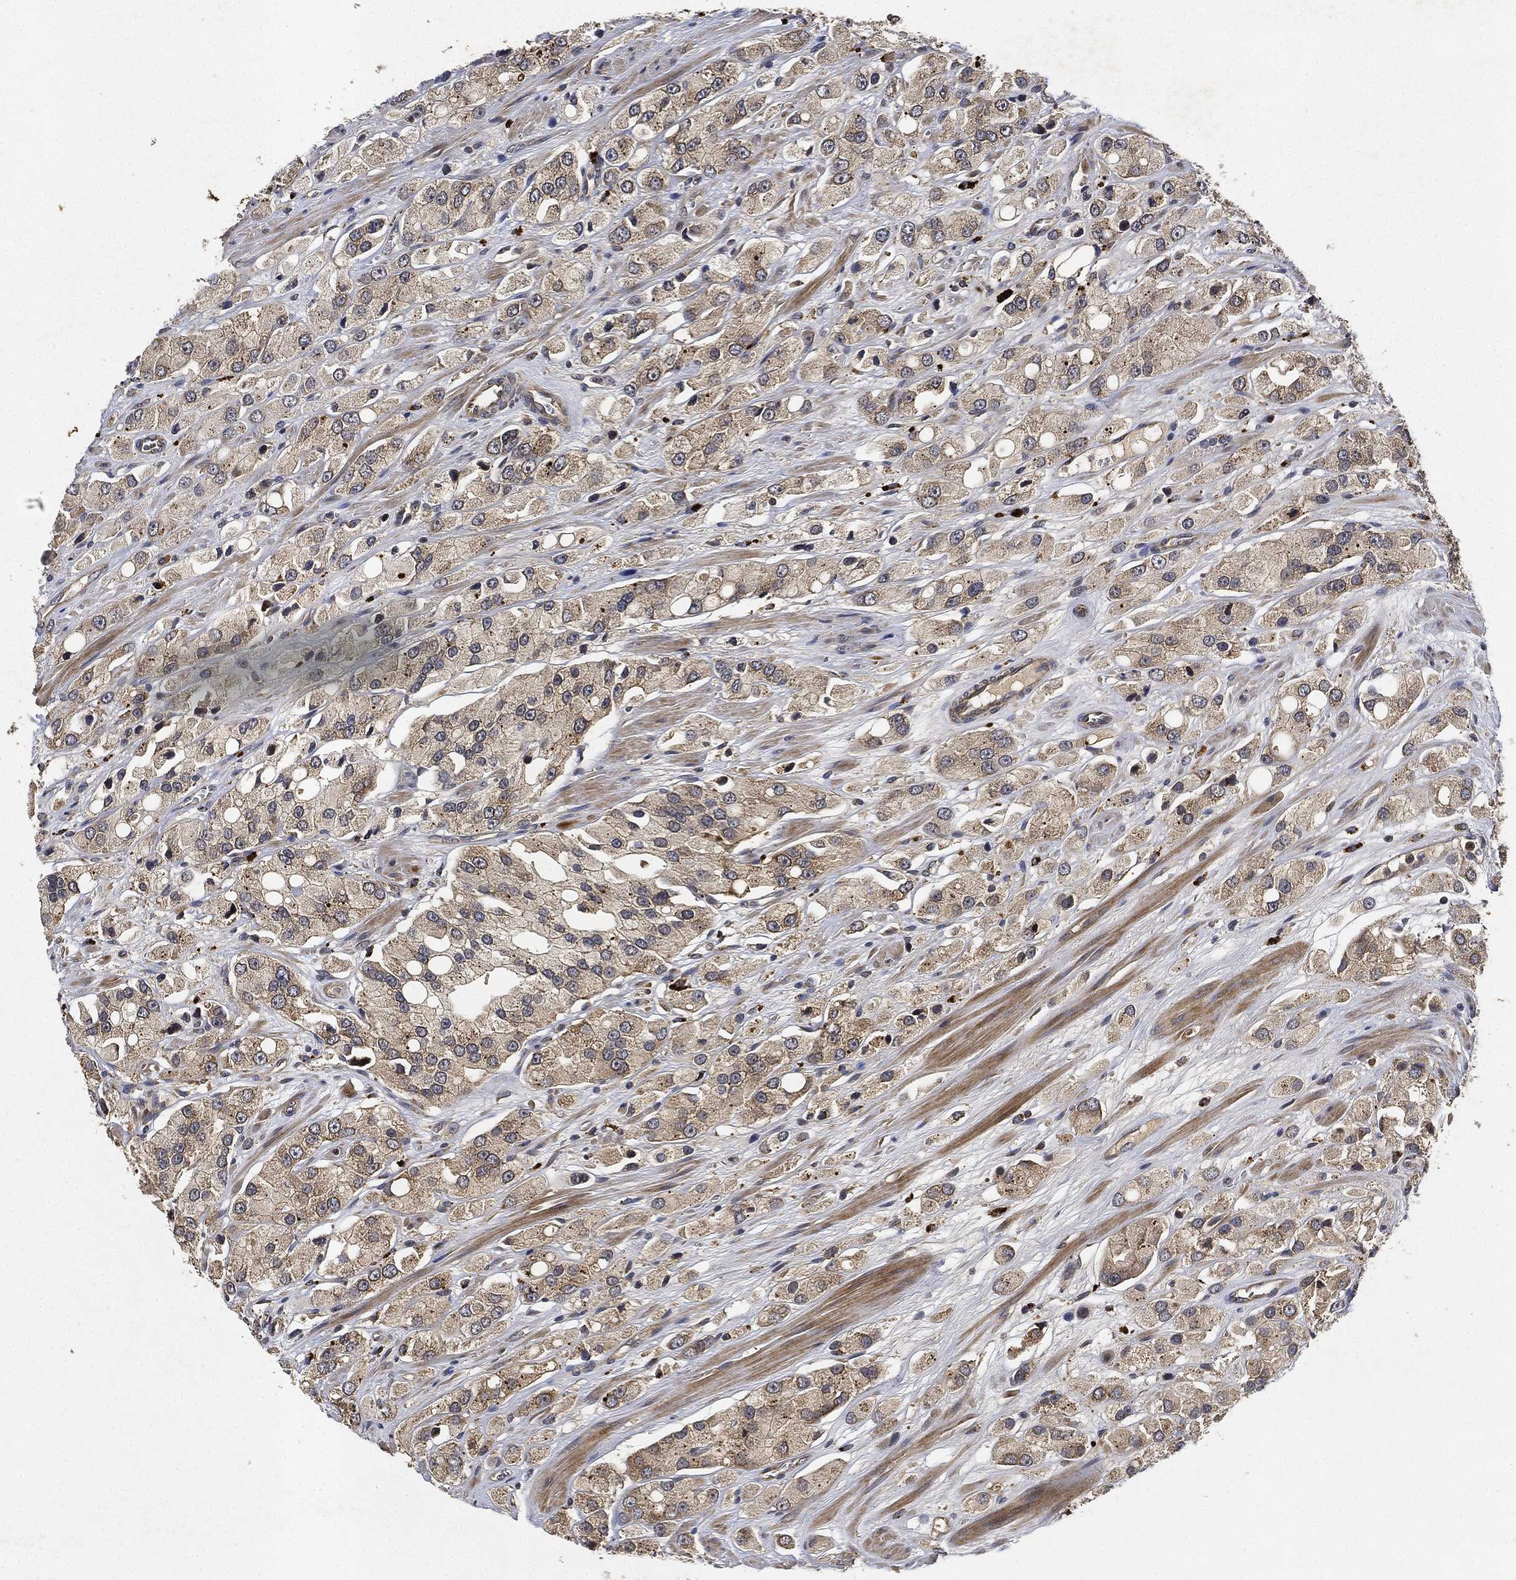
{"staining": {"intensity": "weak", "quantity": "25%-75%", "location": "cytoplasmic/membranous"}, "tissue": "prostate cancer", "cell_type": "Tumor cells", "image_type": "cancer", "snomed": [{"axis": "morphology", "description": "Adenocarcinoma, NOS"}, {"axis": "topography", "description": "Prostate and seminal vesicle, NOS"}, {"axis": "topography", "description": "Prostate"}], "caption": "The photomicrograph shows immunohistochemical staining of prostate cancer (adenocarcinoma). There is weak cytoplasmic/membranous positivity is present in about 25%-75% of tumor cells.", "gene": "MLST8", "patient": {"sex": "male", "age": 64}}